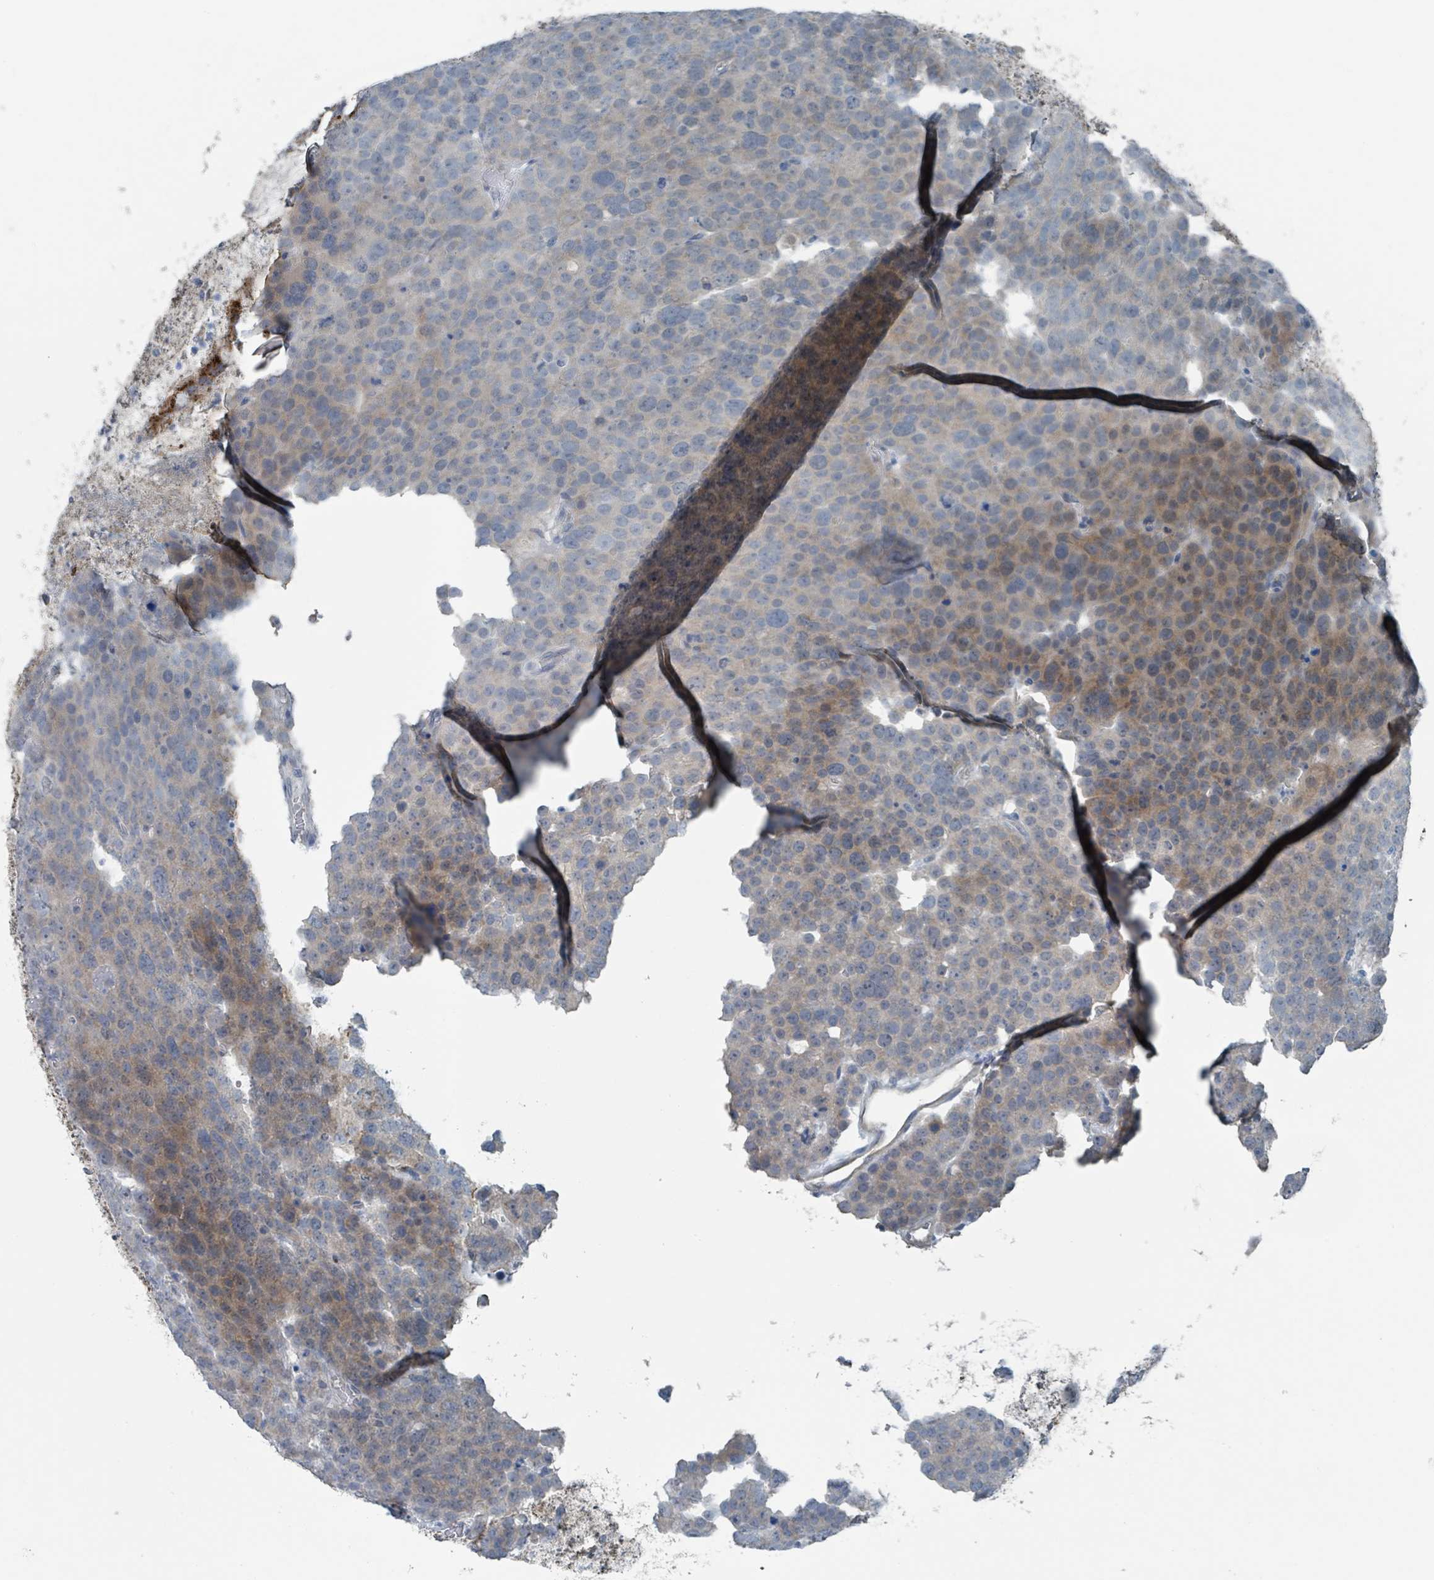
{"staining": {"intensity": "moderate", "quantity": "<25%", "location": "cytoplasmic/membranous"}, "tissue": "testis cancer", "cell_type": "Tumor cells", "image_type": "cancer", "snomed": [{"axis": "morphology", "description": "Seminoma, NOS"}, {"axis": "topography", "description": "Testis"}], "caption": "A histopathology image of seminoma (testis) stained for a protein exhibits moderate cytoplasmic/membranous brown staining in tumor cells.", "gene": "ACBD4", "patient": {"sex": "male", "age": 71}}